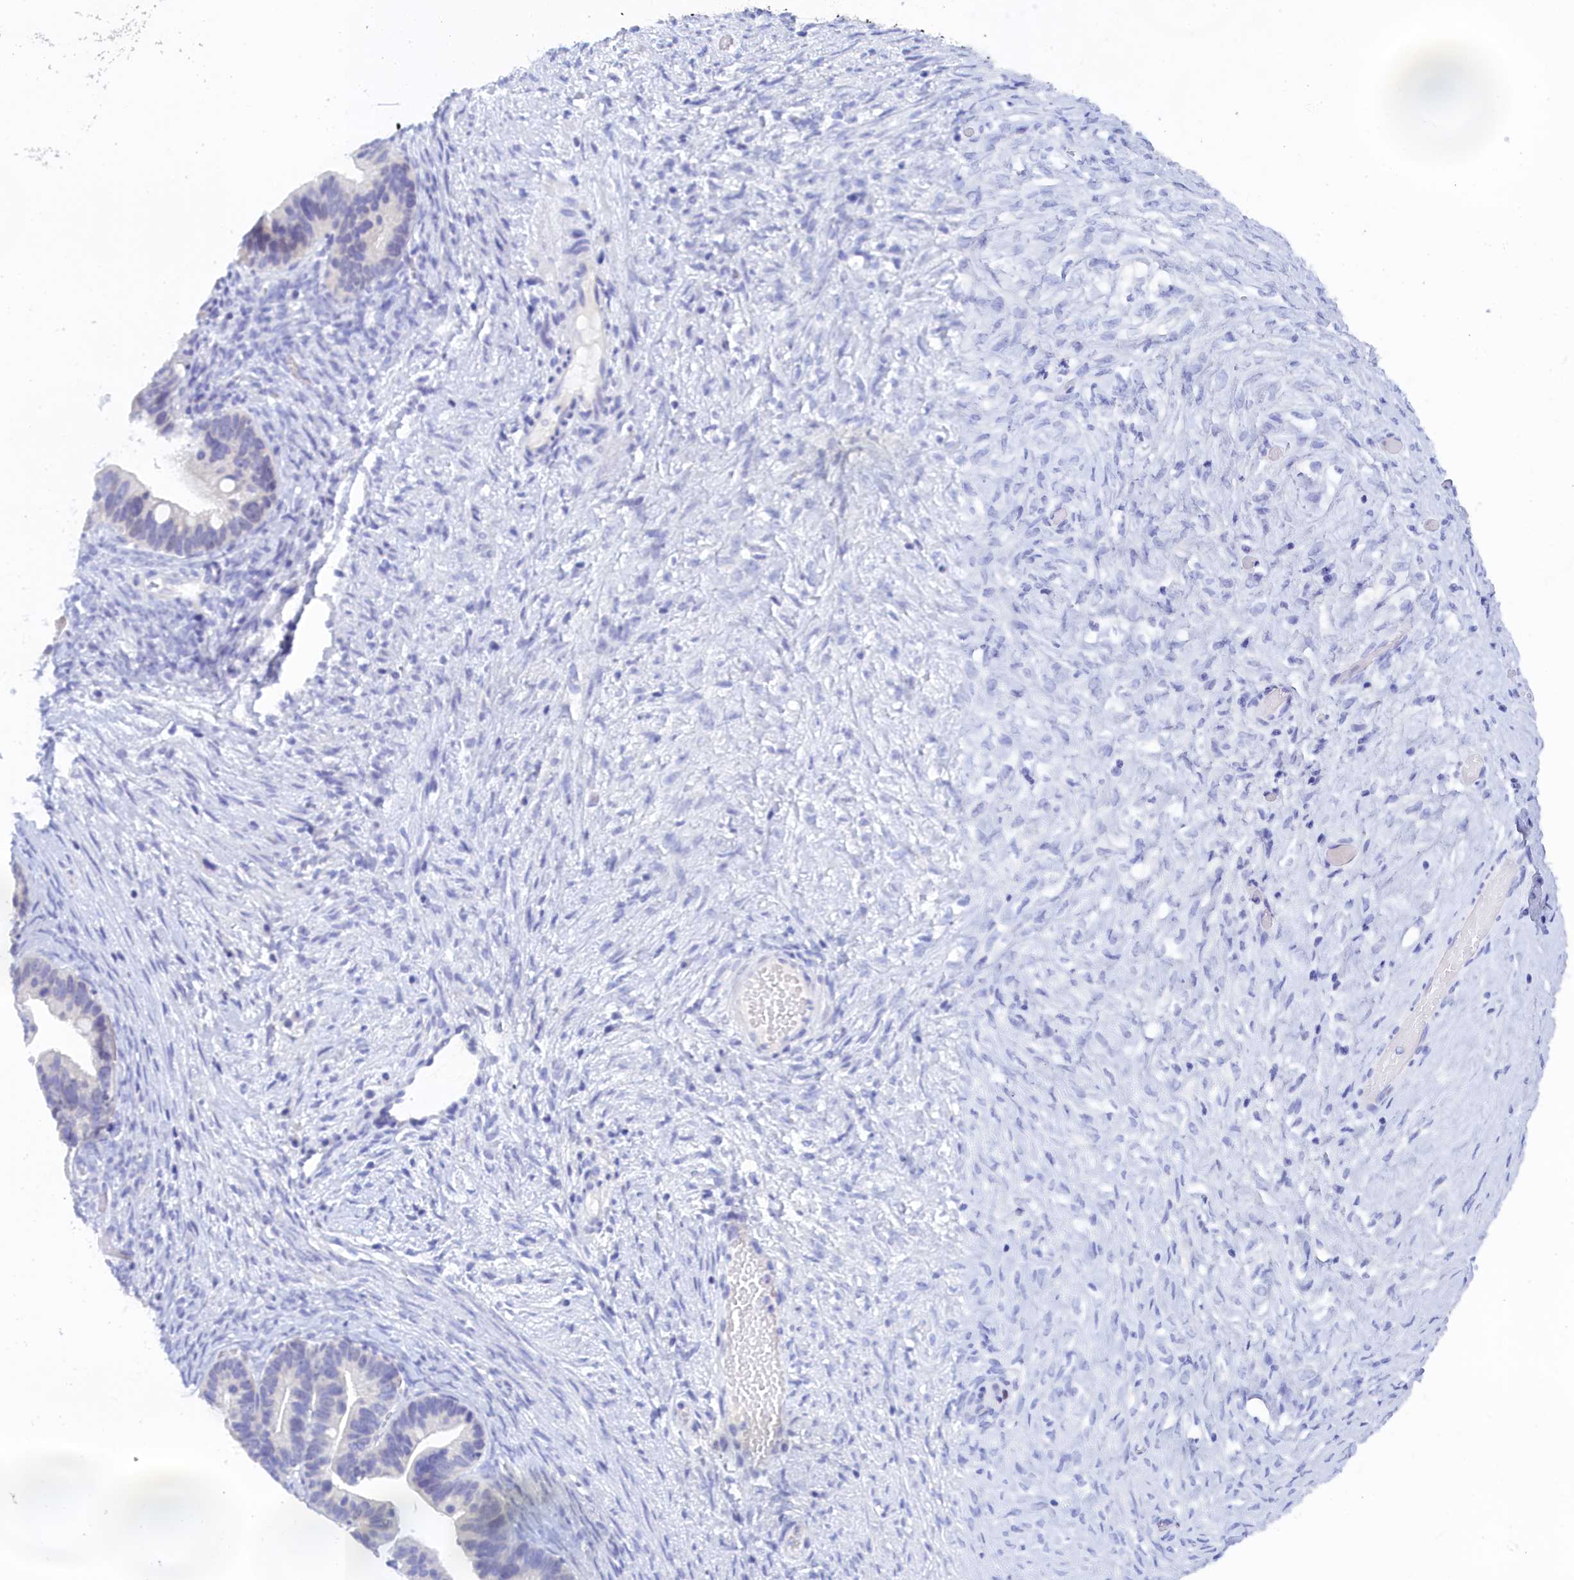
{"staining": {"intensity": "negative", "quantity": "none", "location": "none"}, "tissue": "ovarian cancer", "cell_type": "Tumor cells", "image_type": "cancer", "snomed": [{"axis": "morphology", "description": "Cystadenocarcinoma, serous, NOS"}, {"axis": "topography", "description": "Ovary"}], "caption": "This is an immunohistochemistry histopathology image of ovarian cancer. There is no expression in tumor cells.", "gene": "TRIM10", "patient": {"sex": "female", "age": 56}}